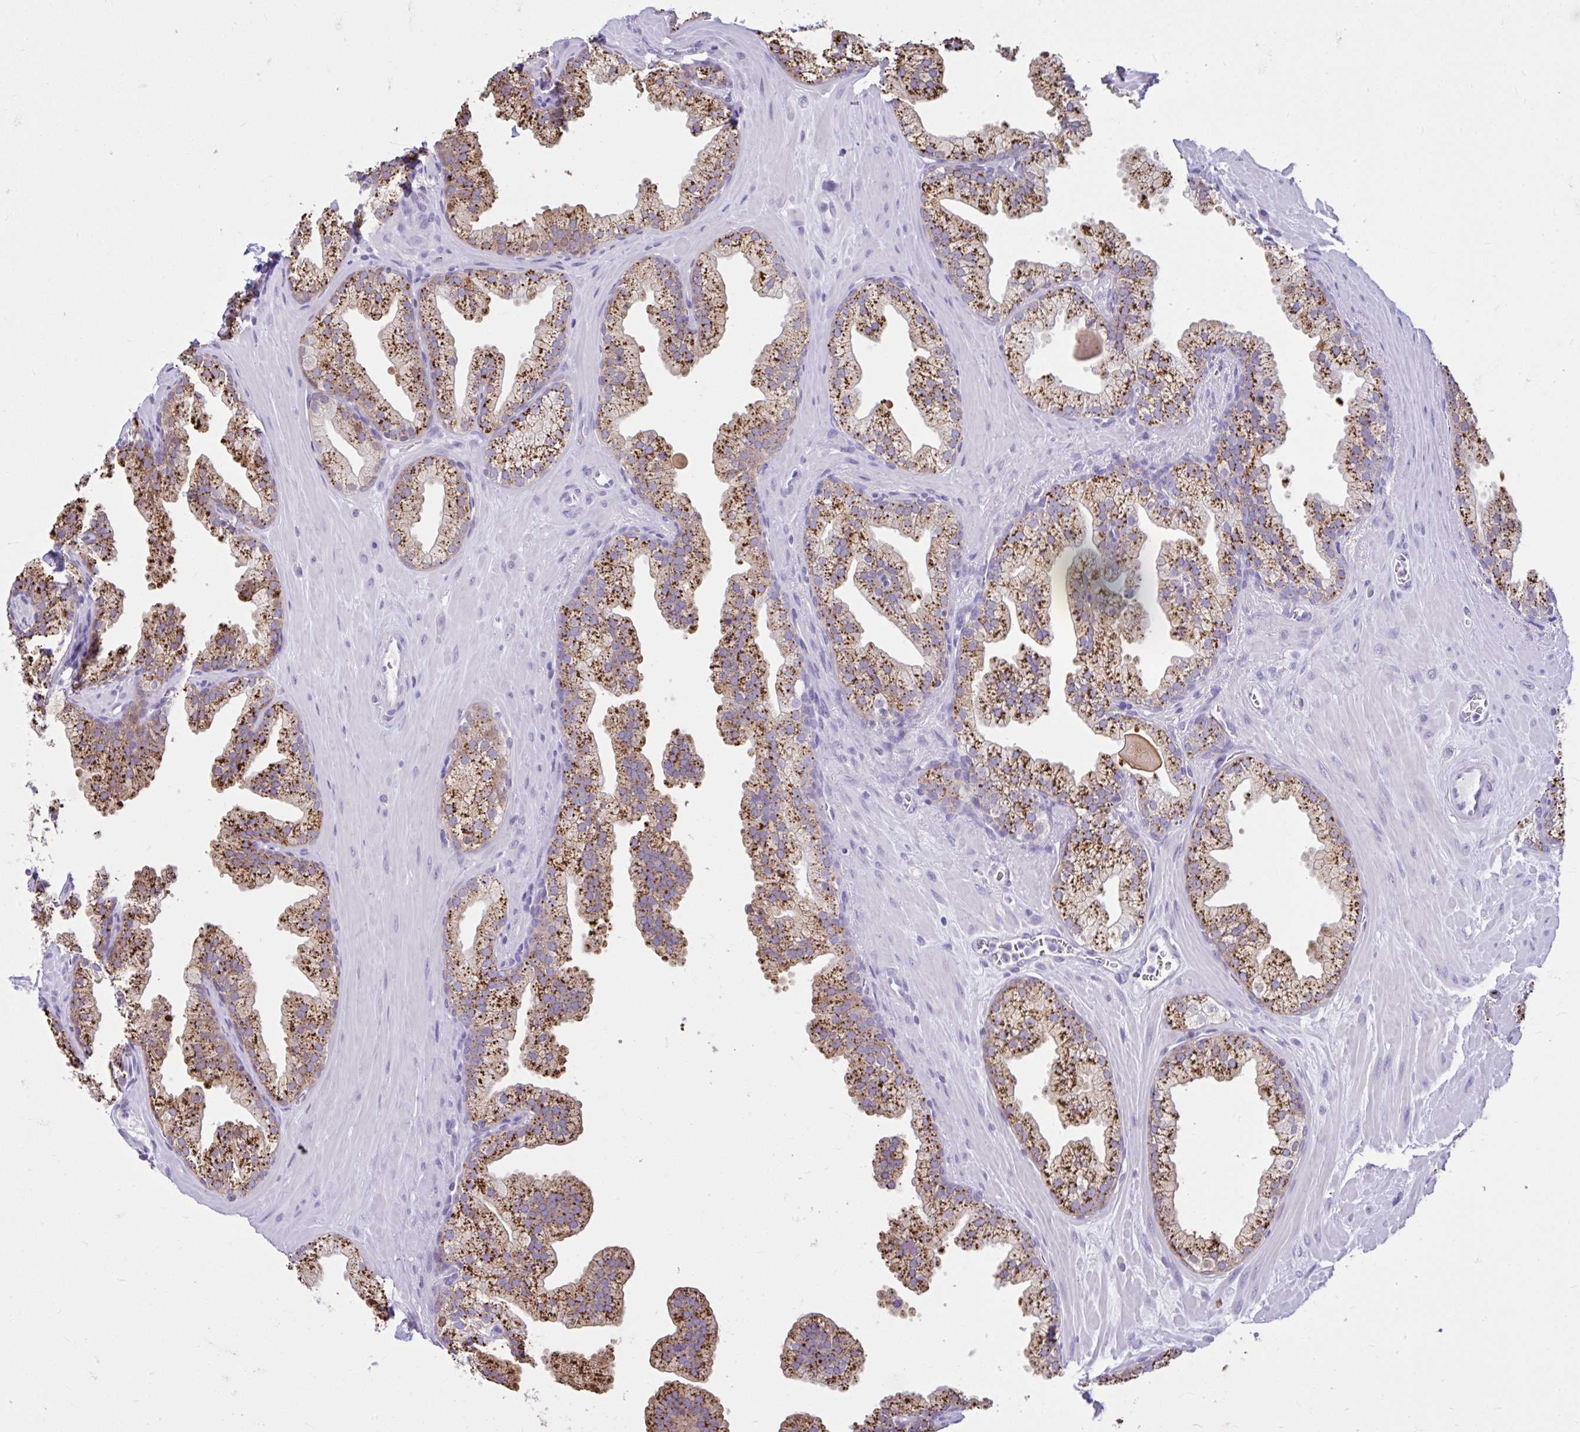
{"staining": {"intensity": "strong", "quantity": ">75%", "location": "cytoplasmic/membranous"}, "tissue": "prostate", "cell_type": "Glandular cells", "image_type": "normal", "snomed": [{"axis": "morphology", "description": "Normal tissue, NOS"}, {"axis": "topography", "description": "Prostate"}, {"axis": "topography", "description": "Peripheral nerve tissue"}], "caption": "A micrograph showing strong cytoplasmic/membranous positivity in approximately >75% of glandular cells in benign prostate, as visualized by brown immunohistochemical staining.", "gene": "CYP19A1", "patient": {"sex": "male", "age": 61}}